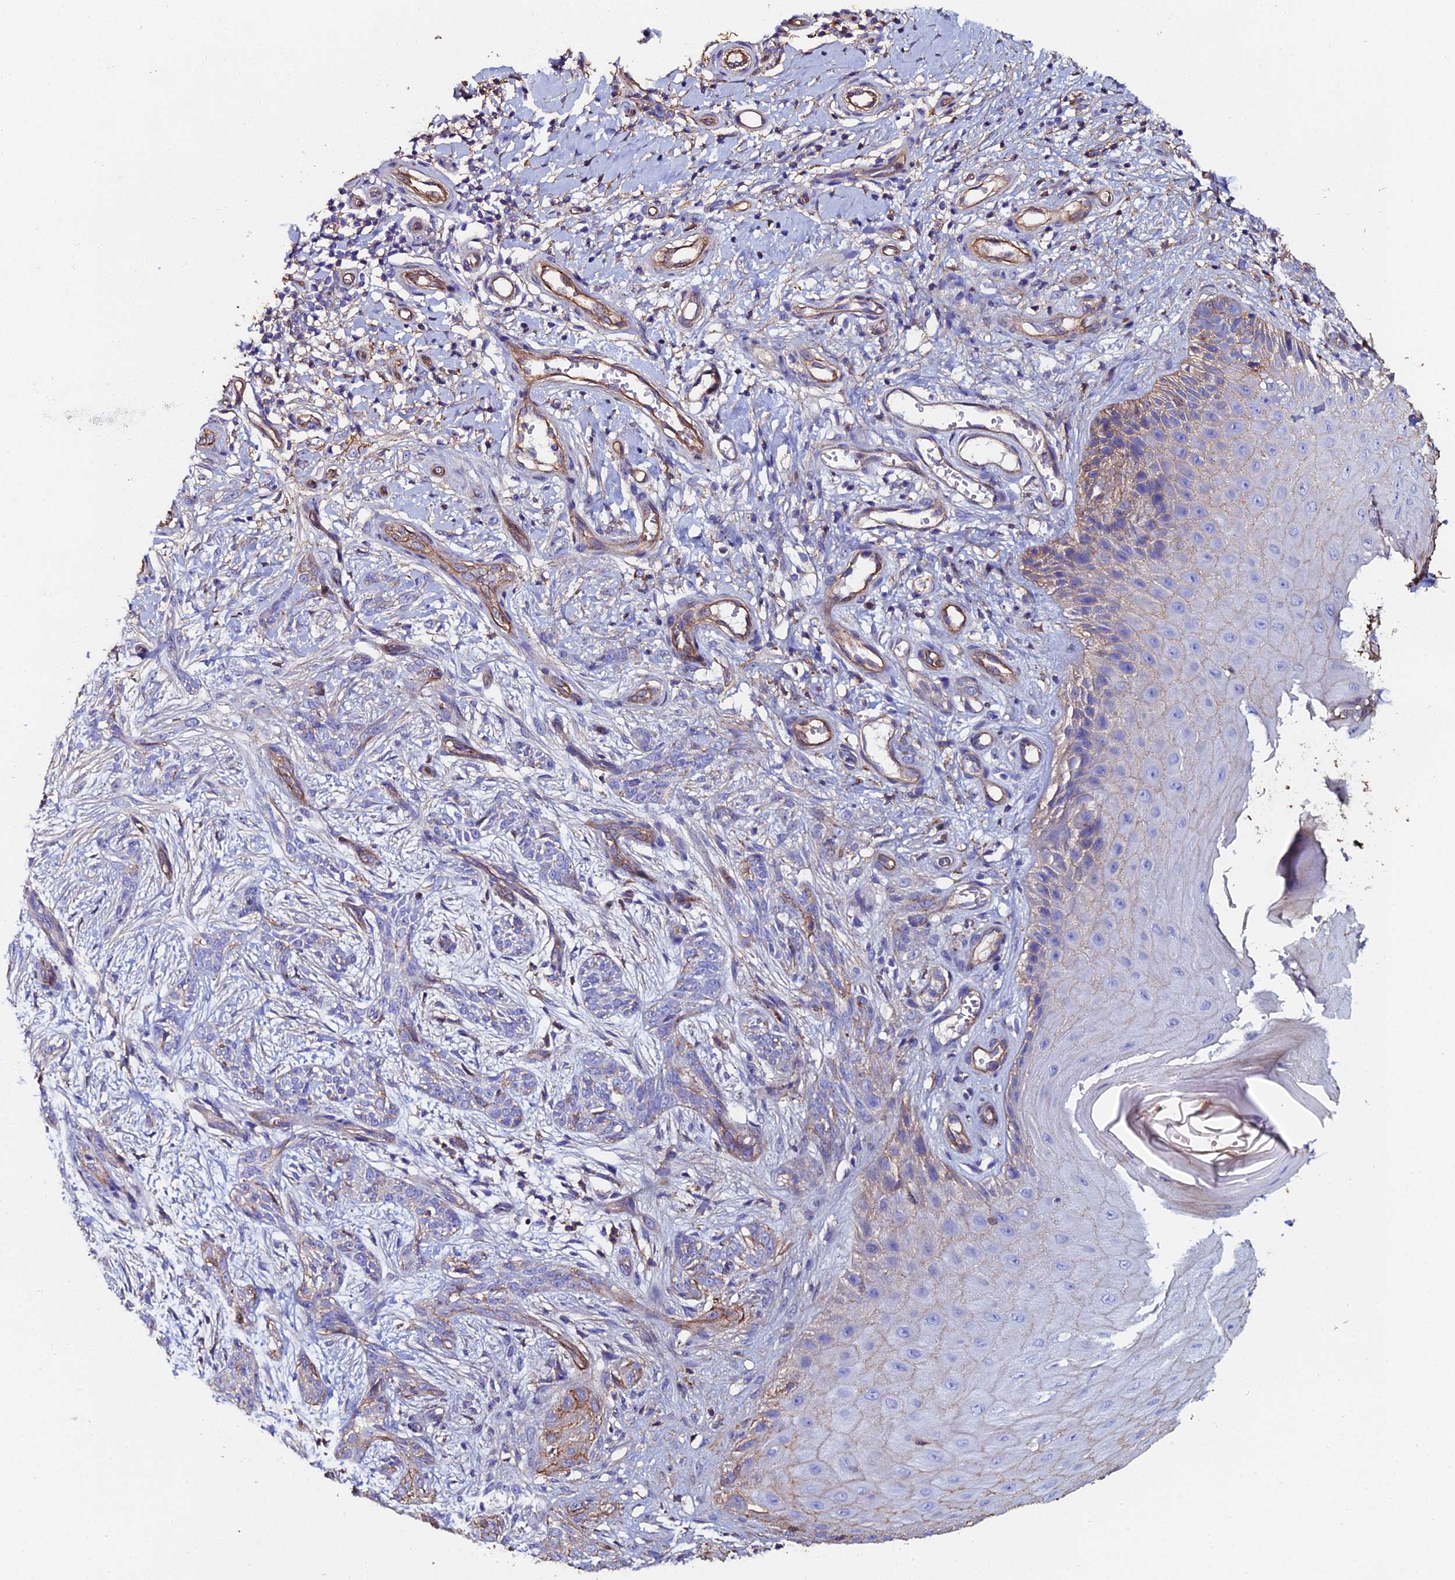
{"staining": {"intensity": "weak", "quantity": "<25%", "location": "cytoplasmic/membranous"}, "tissue": "skin cancer", "cell_type": "Tumor cells", "image_type": "cancer", "snomed": [{"axis": "morphology", "description": "Basal cell carcinoma"}, {"axis": "topography", "description": "Skin"}], "caption": "A high-resolution histopathology image shows immunohistochemistry staining of skin cancer, which displays no significant expression in tumor cells. The staining was performed using DAB (3,3'-diaminobenzidine) to visualize the protein expression in brown, while the nuclei were stained in blue with hematoxylin (Magnification: 20x).", "gene": "C6", "patient": {"sex": "female", "age": 82}}